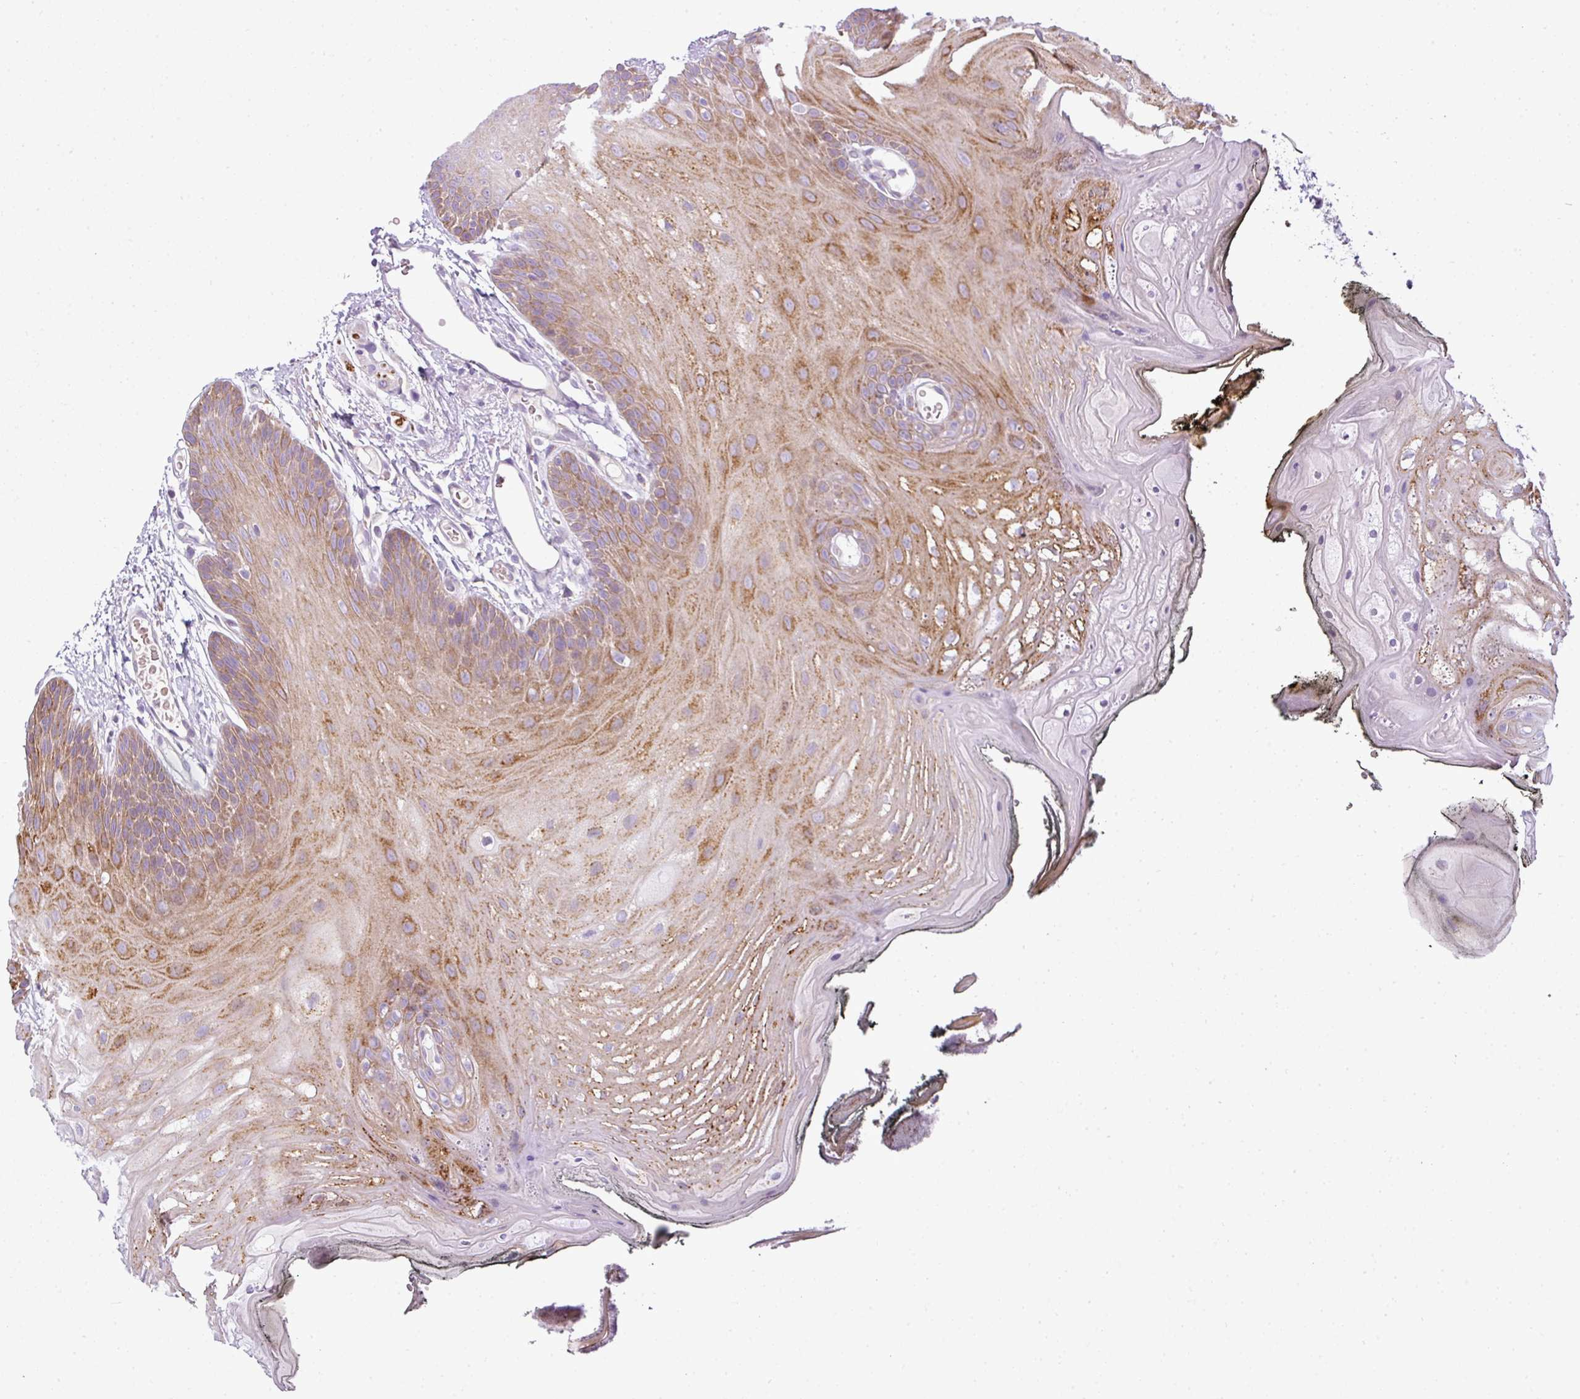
{"staining": {"intensity": "moderate", "quantity": ">75%", "location": "cytoplasmic/membranous"}, "tissue": "oral mucosa", "cell_type": "Squamous epithelial cells", "image_type": "normal", "snomed": [{"axis": "morphology", "description": "Normal tissue, NOS"}, {"axis": "morphology", "description": "Squamous cell carcinoma, NOS"}, {"axis": "topography", "description": "Oral tissue"}, {"axis": "topography", "description": "Head-Neck"}], "caption": "Protein expression analysis of benign oral mucosa displays moderate cytoplasmic/membranous positivity in about >75% of squamous epithelial cells. (Stains: DAB in brown, nuclei in blue, Microscopy: brightfield microscopy at high magnification).", "gene": "ANKRD18A", "patient": {"sex": "female", "age": 81}}